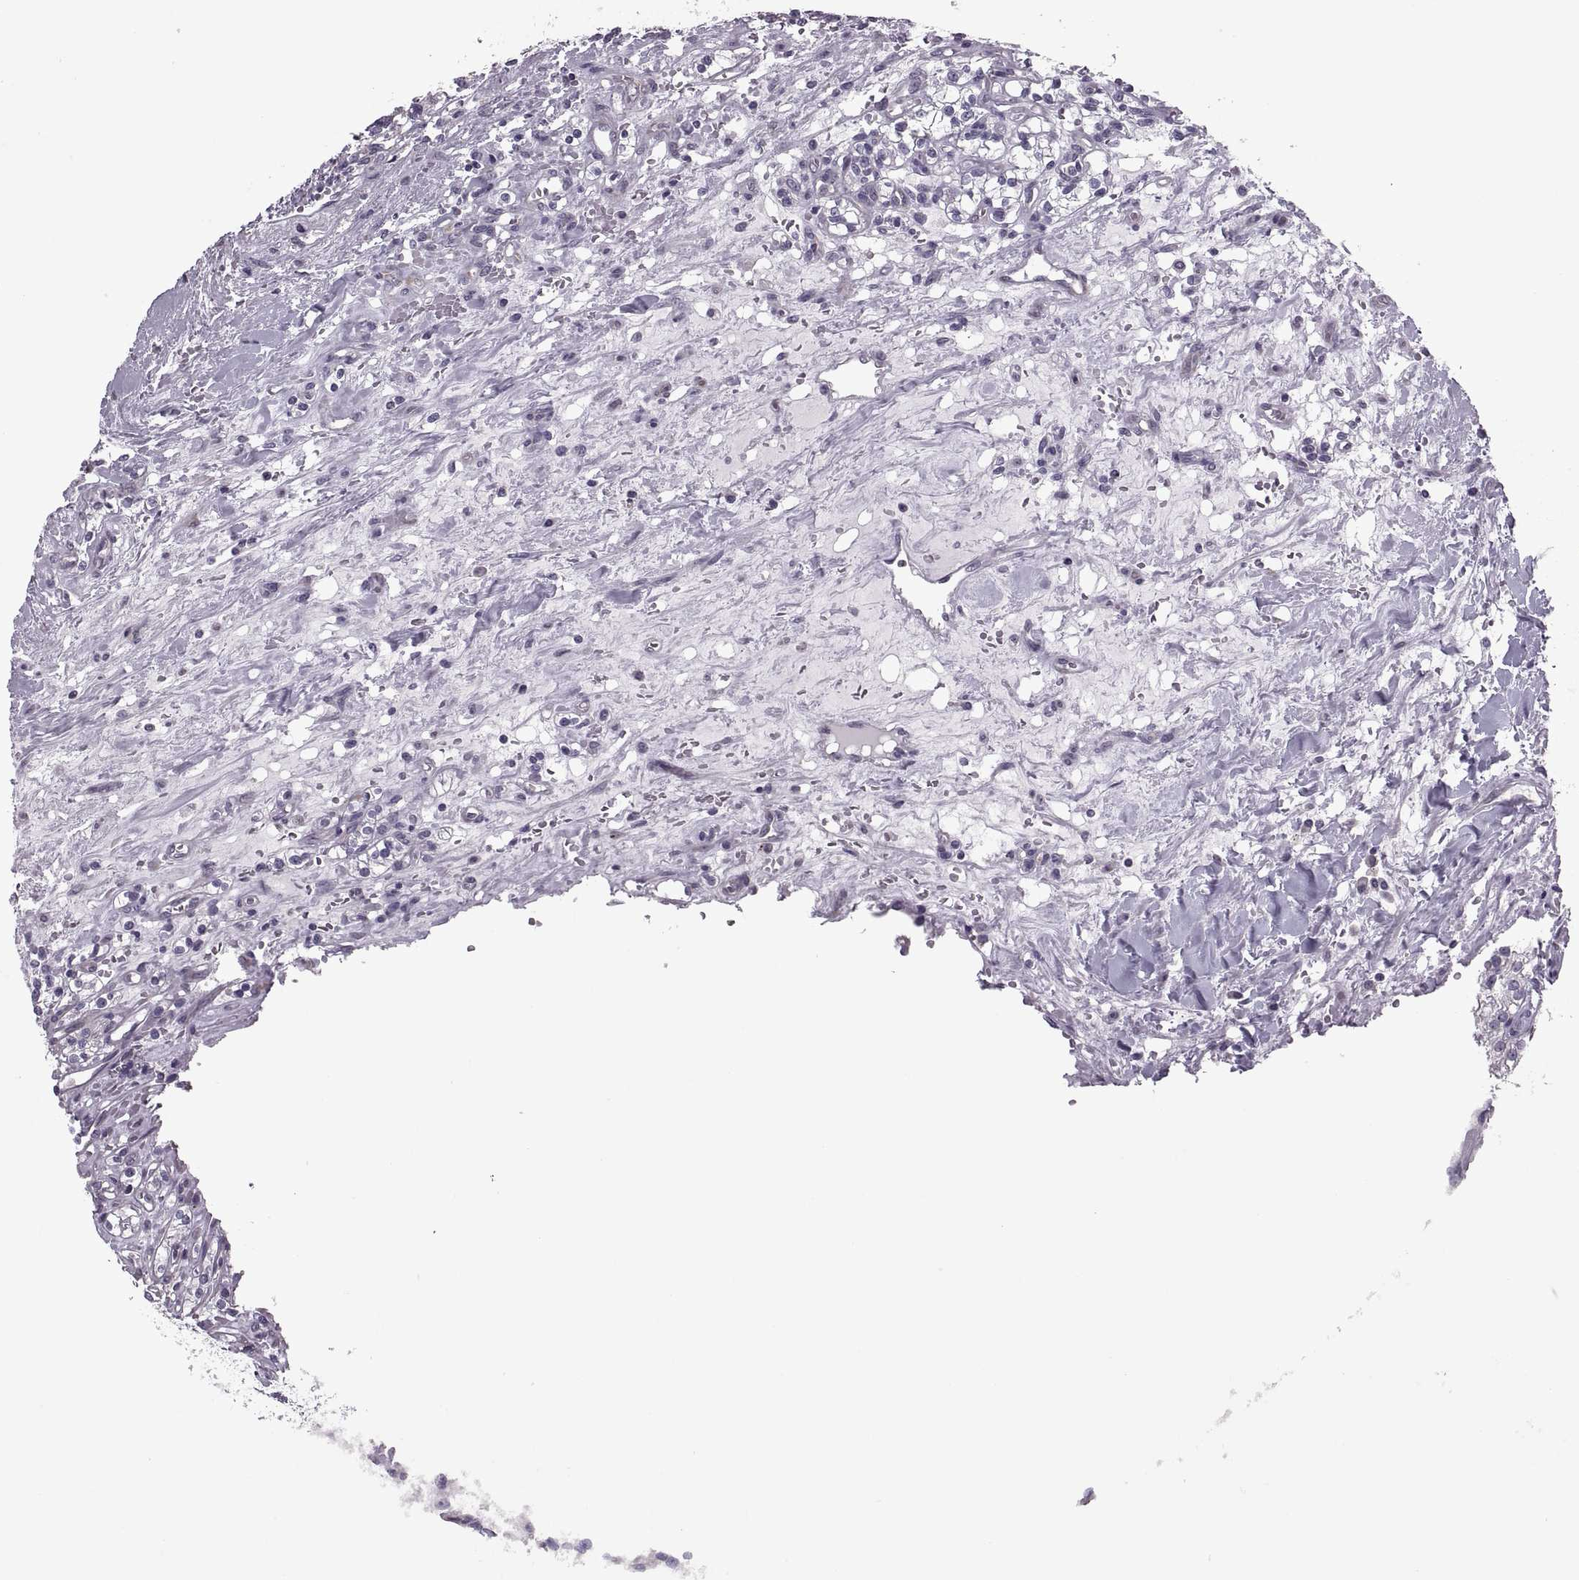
{"staining": {"intensity": "negative", "quantity": "none", "location": "none"}, "tissue": "renal cancer", "cell_type": "Tumor cells", "image_type": "cancer", "snomed": [{"axis": "morphology", "description": "Adenocarcinoma, NOS"}, {"axis": "topography", "description": "Kidney"}], "caption": "A high-resolution histopathology image shows IHC staining of renal cancer (adenocarcinoma), which displays no significant expression in tumor cells.", "gene": "PABPC1", "patient": {"sex": "male", "age": 36}}